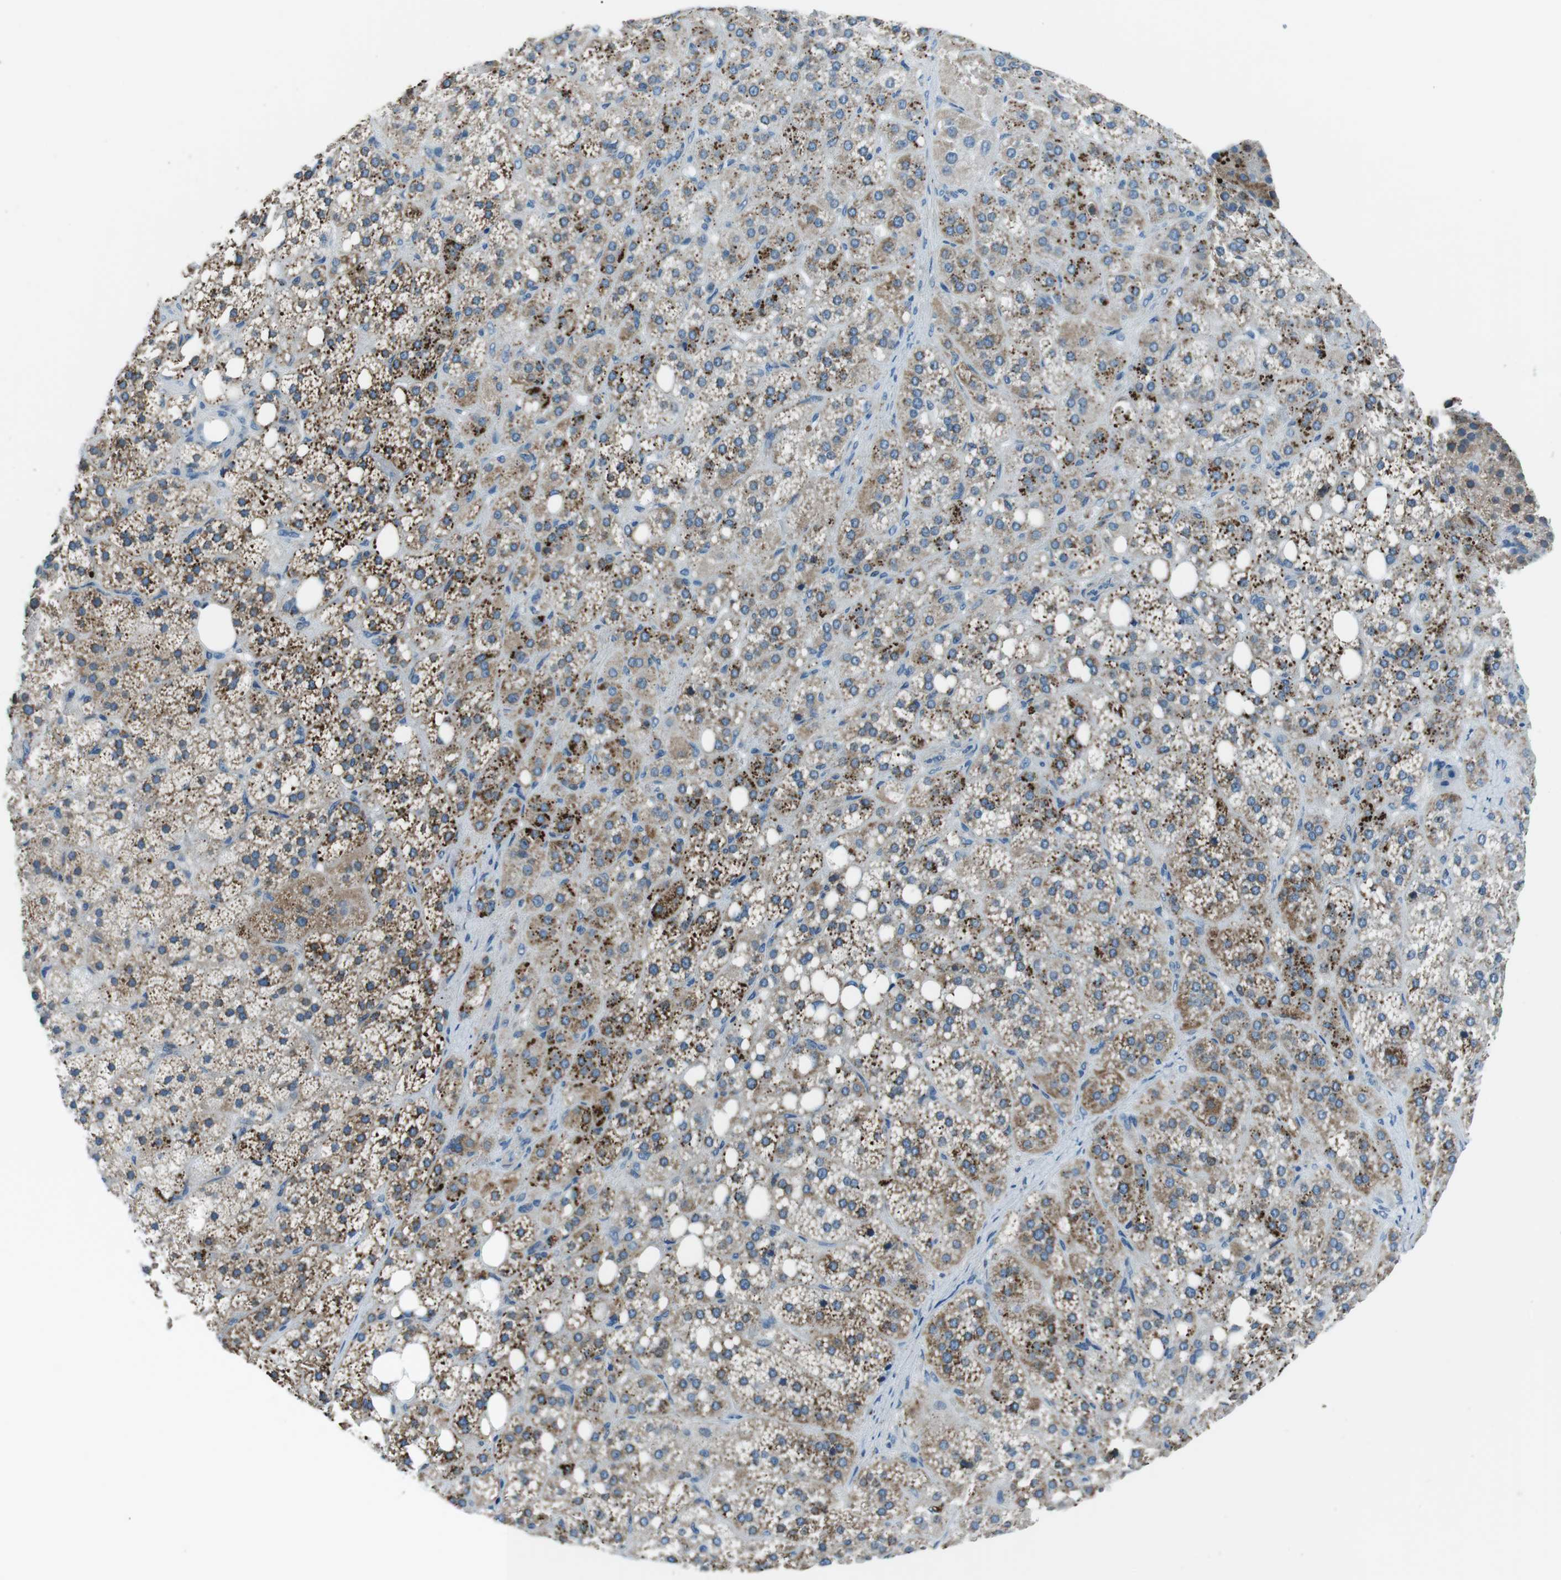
{"staining": {"intensity": "moderate", "quantity": ">75%", "location": "cytoplasmic/membranous"}, "tissue": "adrenal gland", "cell_type": "Glandular cells", "image_type": "normal", "snomed": [{"axis": "morphology", "description": "Normal tissue, NOS"}, {"axis": "topography", "description": "Adrenal gland"}], "caption": "IHC (DAB (3,3'-diaminobenzidine)) staining of normal adrenal gland exhibits moderate cytoplasmic/membranous protein expression in approximately >75% of glandular cells.", "gene": "ST6GAL1", "patient": {"sex": "female", "age": 59}}